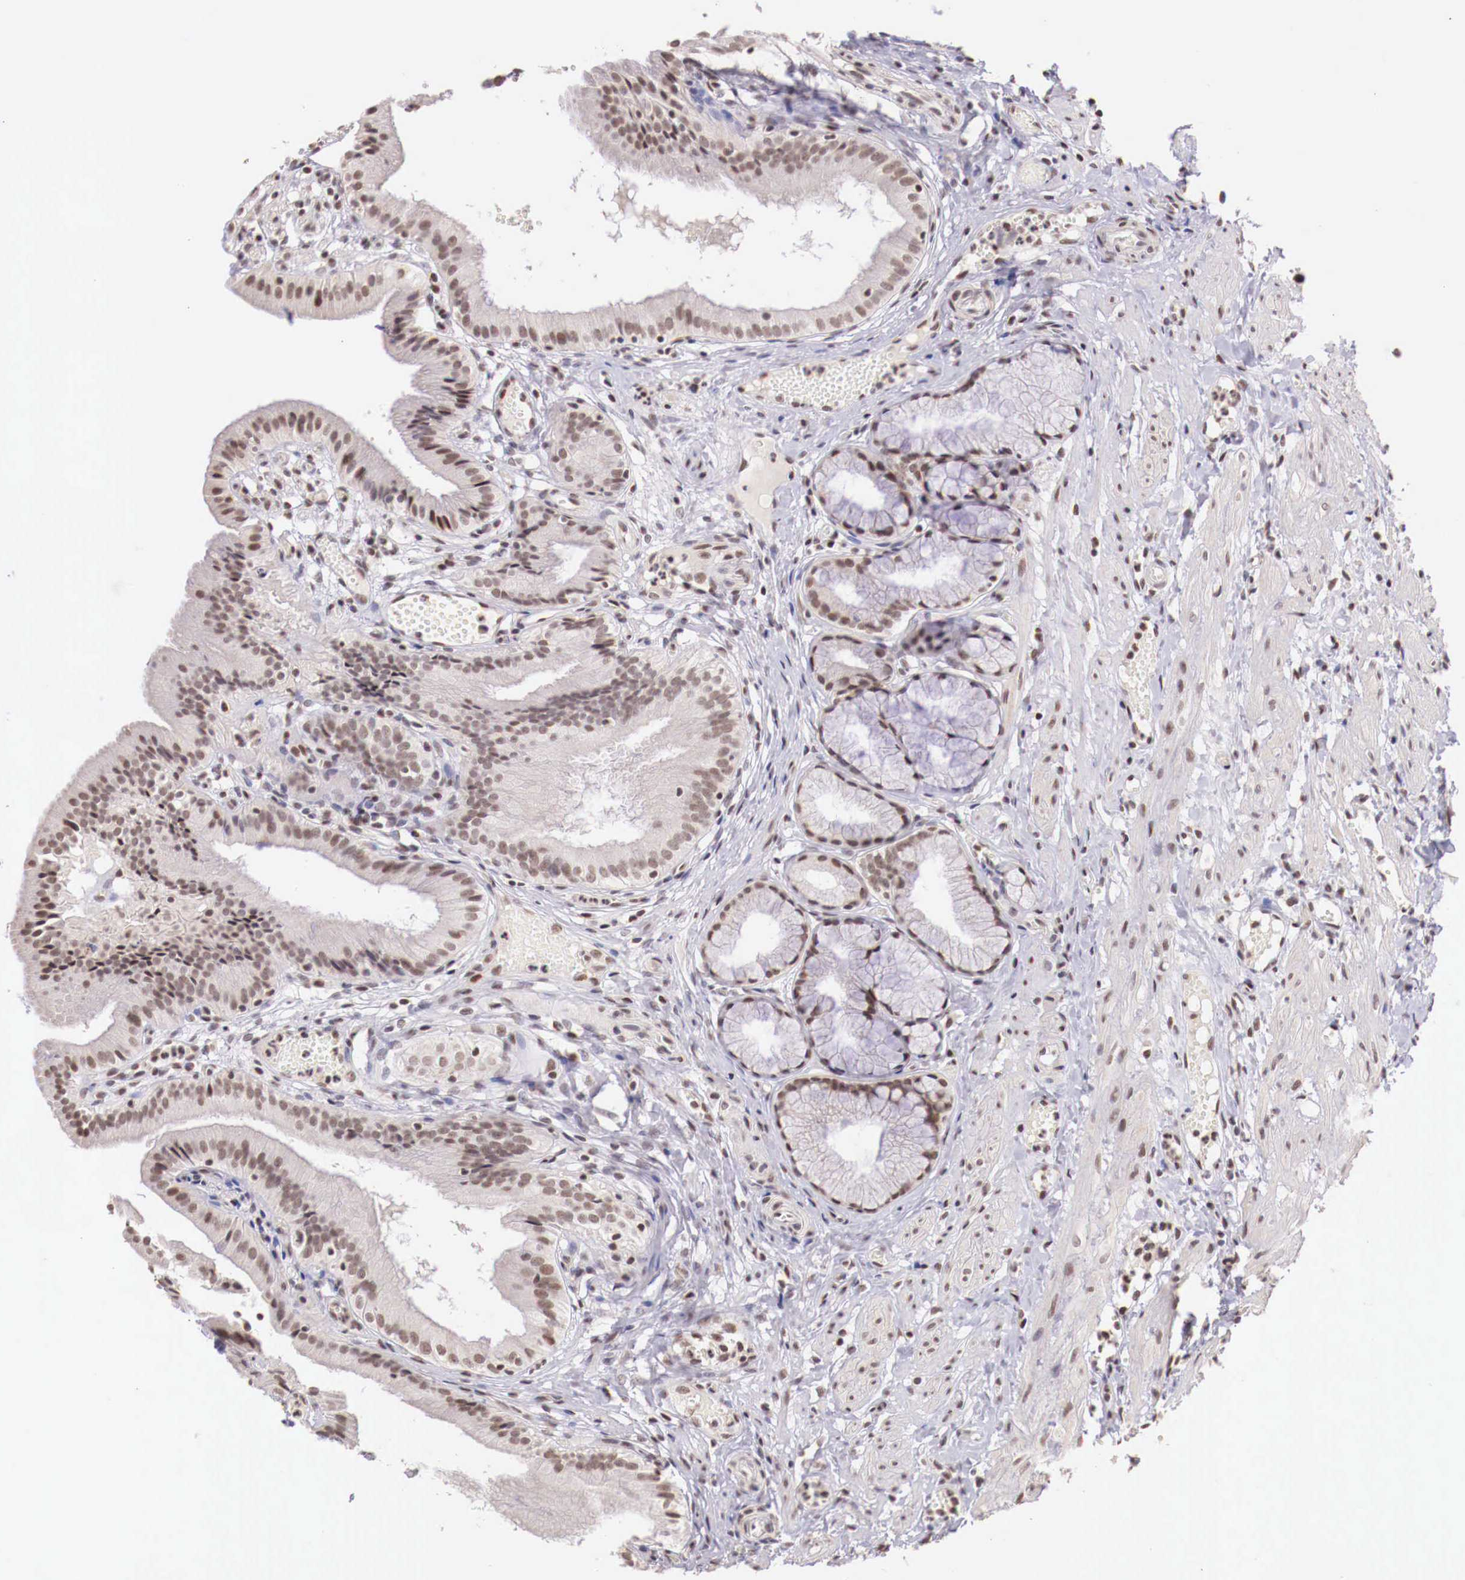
{"staining": {"intensity": "weak", "quantity": ">75%", "location": "nuclear"}, "tissue": "gallbladder", "cell_type": "Glandular cells", "image_type": "normal", "snomed": [{"axis": "morphology", "description": "Normal tissue, NOS"}, {"axis": "topography", "description": "Gallbladder"}], "caption": "About >75% of glandular cells in benign gallbladder show weak nuclear protein expression as visualized by brown immunohistochemical staining.", "gene": "SP1", "patient": {"sex": "male", "age": 28}}